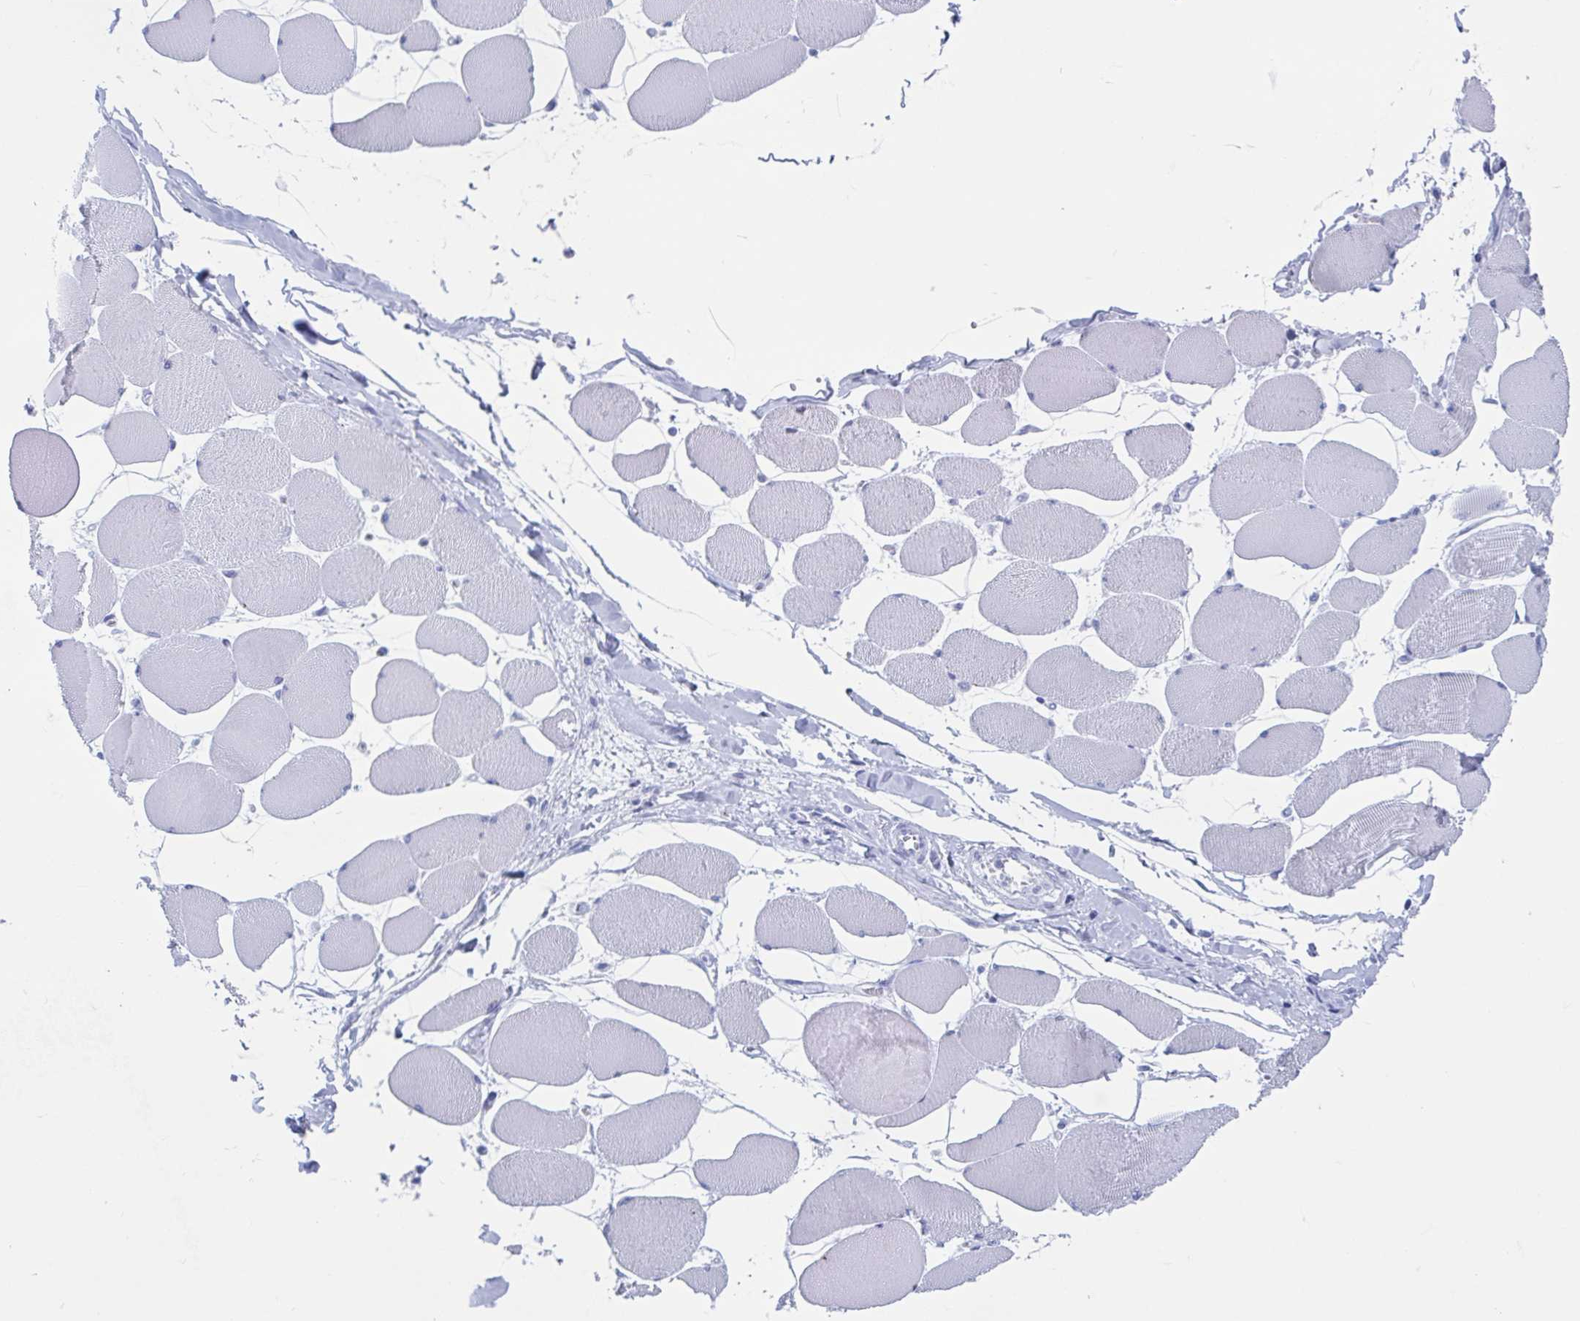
{"staining": {"intensity": "negative", "quantity": "none", "location": "none"}, "tissue": "skeletal muscle", "cell_type": "Myocytes", "image_type": "normal", "snomed": [{"axis": "morphology", "description": "Normal tissue, NOS"}, {"axis": "topography", "description": "Skeletal muscle"}], "caption": "A histopathology image of skeletal muscle stained for a protein exhibits no brown staining in myocytes. The staining is performed using DAB (3,3'-diaminobenzidine) brown chromogen with nuclei counter-stained in using hematoxylin.", "gene": "HDGFL1", "patient": {"sex": "female", "age": 75}}